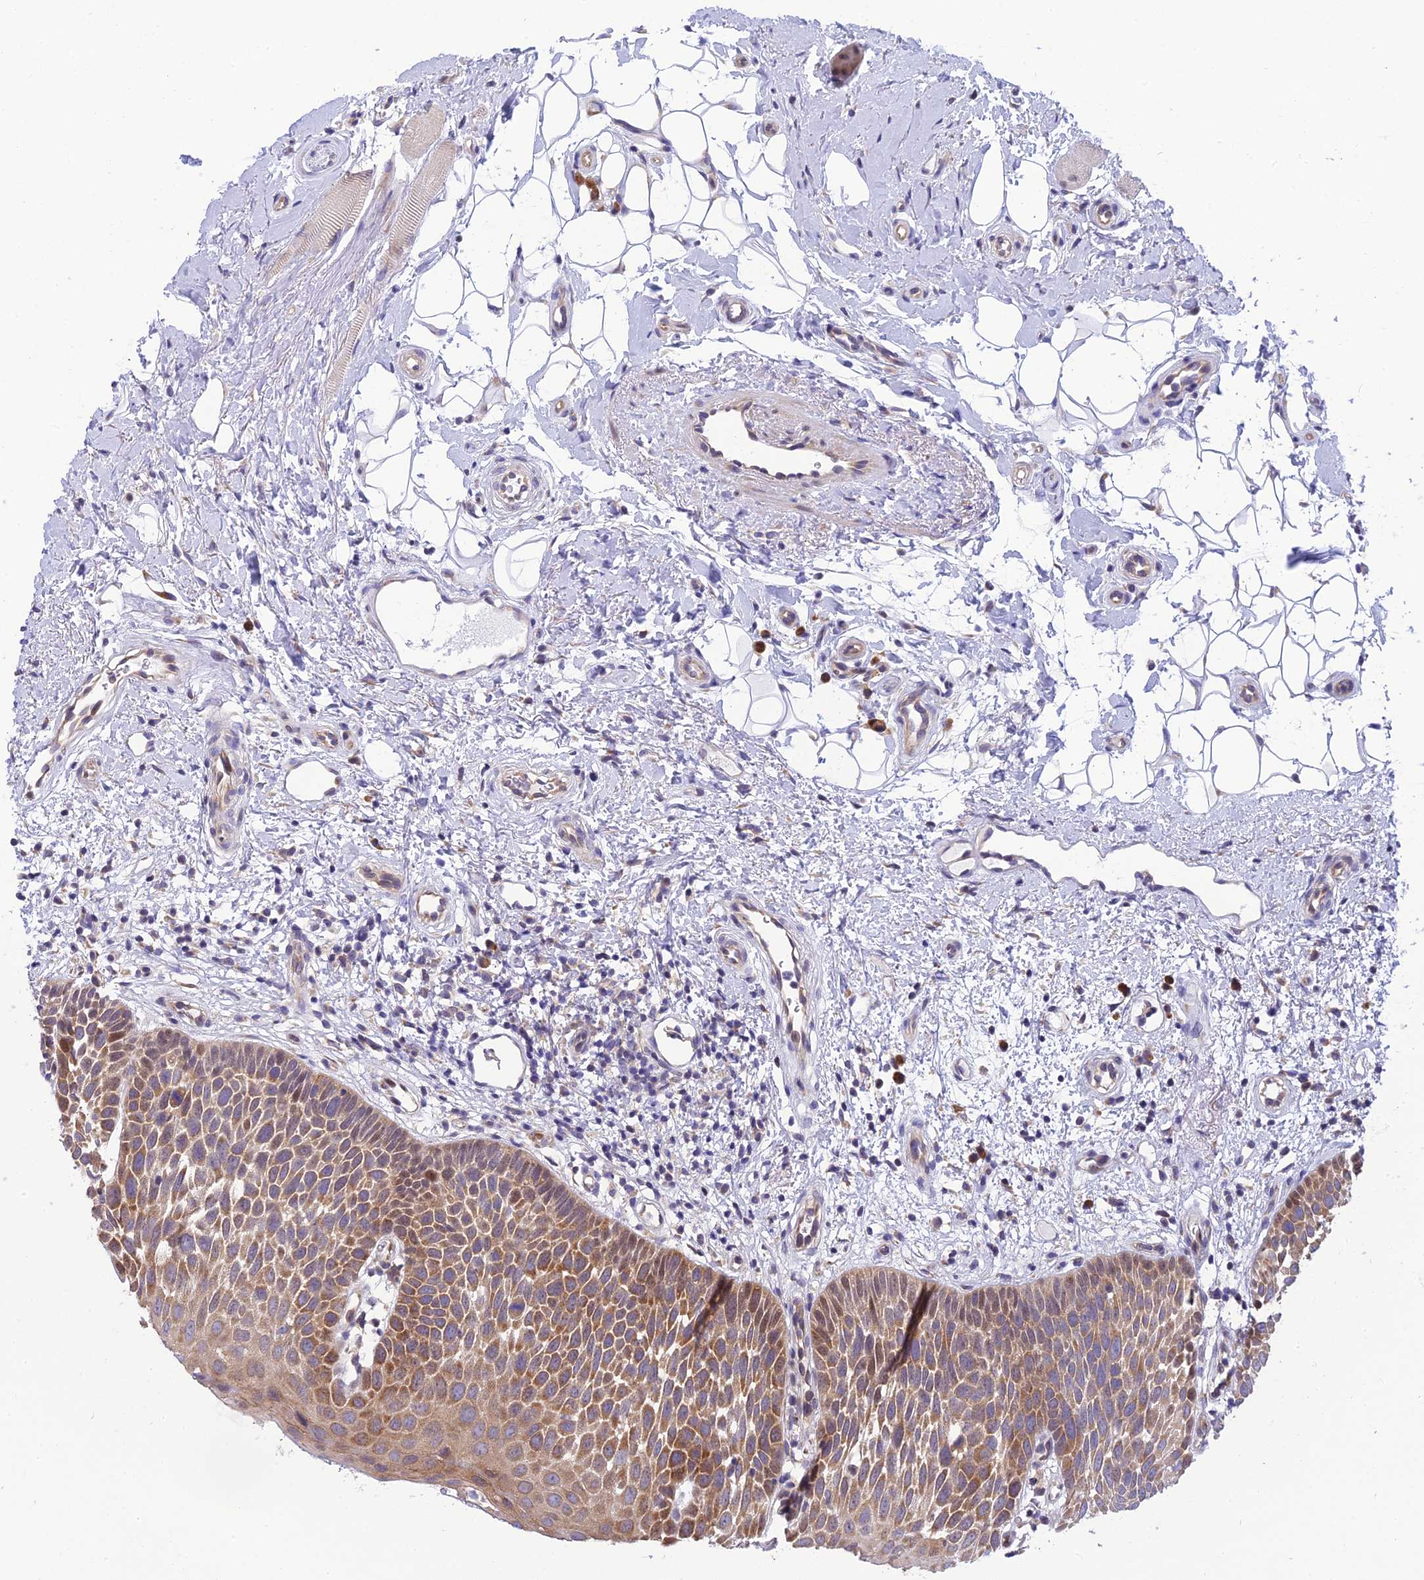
{"staining": {"intensity": "moderate", "quantity": ">75%", "location": "cytoplasmic/membranous"}, "tissue": "oral mucosa", "cell_type": "Squamous epithelial cells", "image_type": "normal", "snomed": [{"axis": "morphology", "description": "No evidence of malignacy"}, {"axis": "topography", "description": "Oral tissue"}, {"axis": "topography", "description": "Head-Neck"}], "caption": "High-magnification brightfield microscopy of unremarkable oral mucosa stained with DAB (3,3'-diaminobenzidine) (brown) and counterstained with hematoxylin (blue). squamous epithelial cells exhibit moderate cytoplasmic/membranous positivity is identified in approximately>75% of cells.", "gene": "CLCN7", "patient": {"sex": "male", "age": 68}}